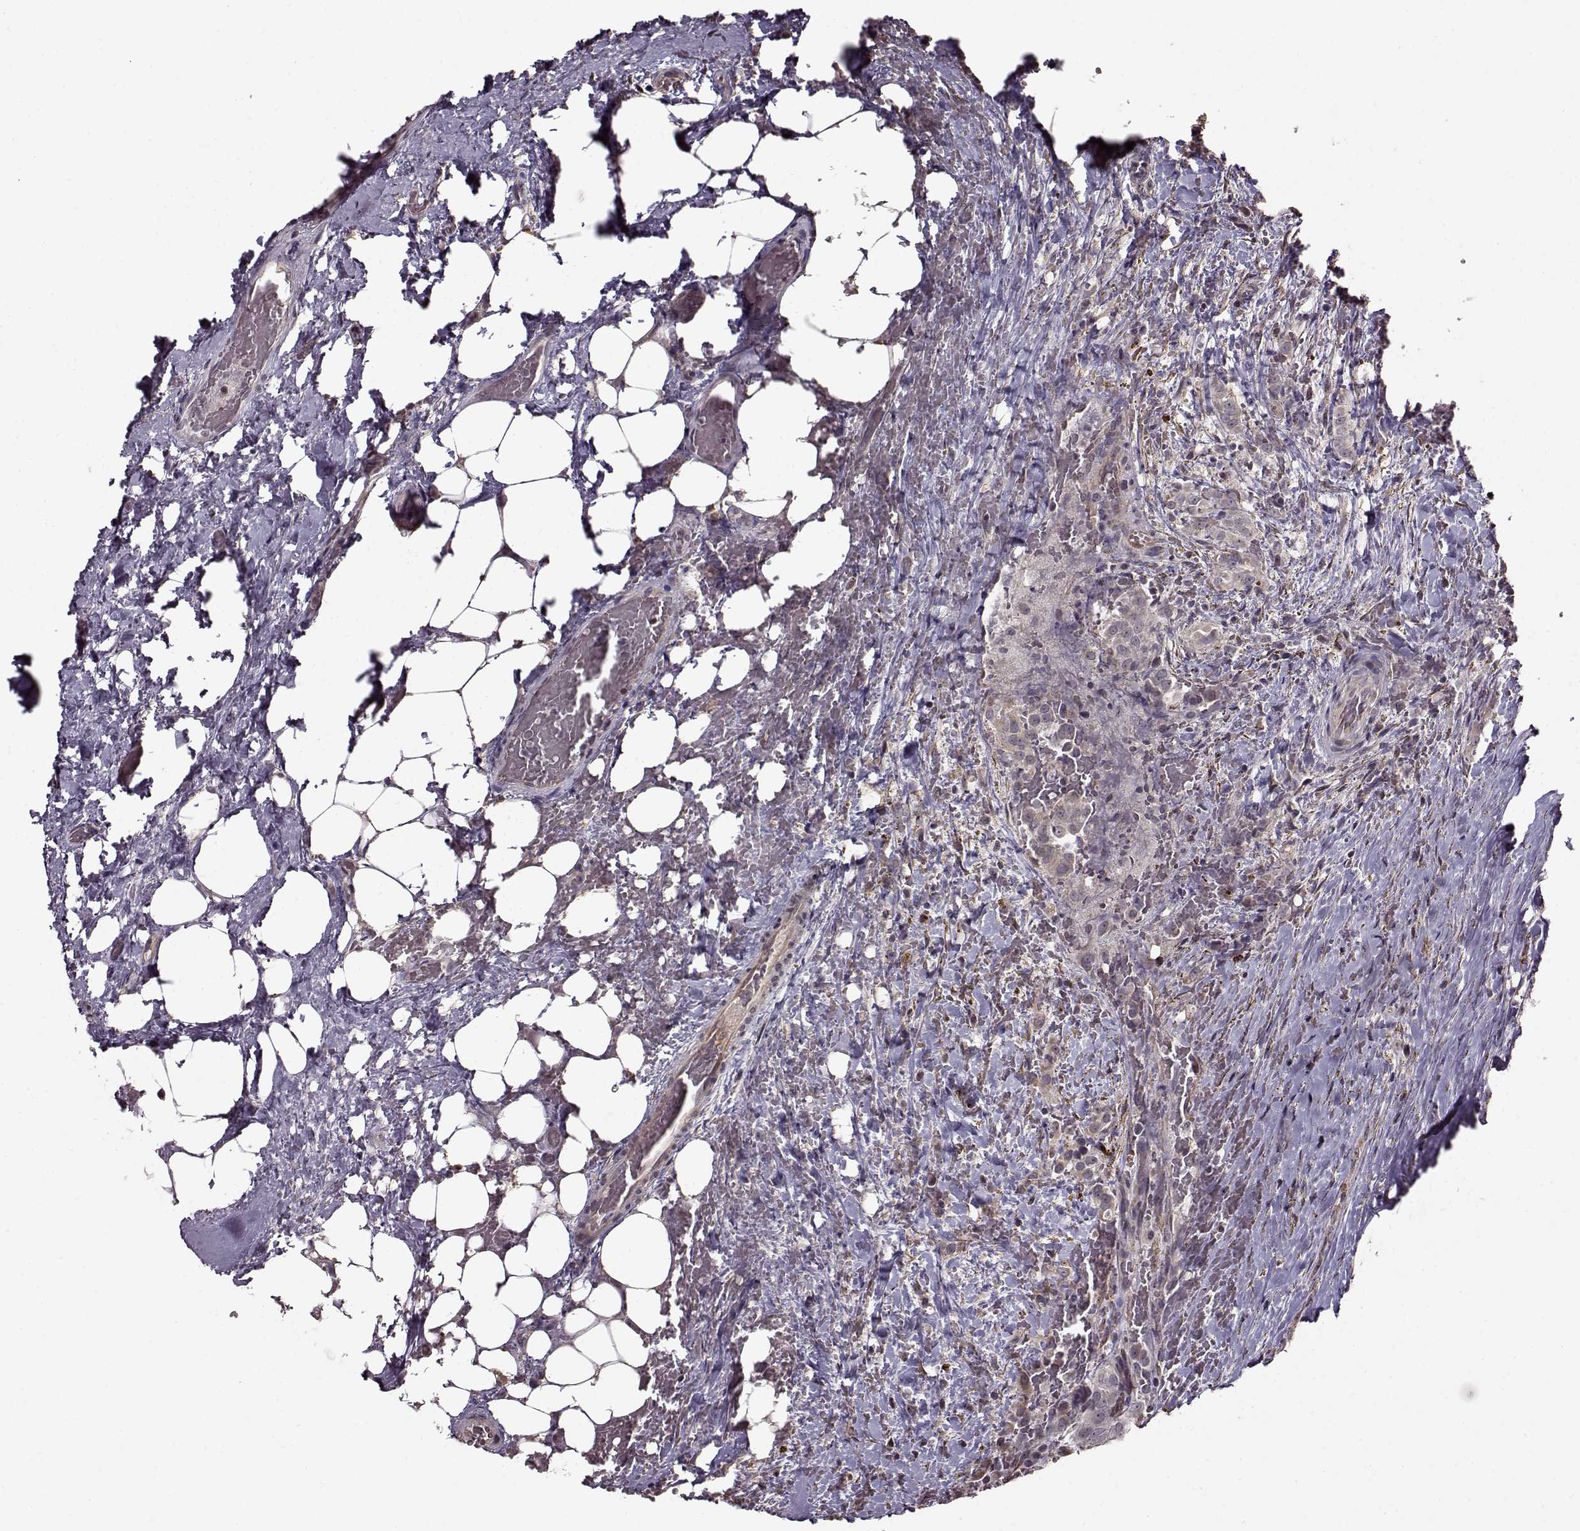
{"staining": {"intensity": "weak", "quantity": "<25%", "location": "cytoplasmic/membranous"}, "tissue": "thyroid cancer", "cell_type": "Tumor cells", "image_type": "cancer", "snomed": [{"axis": "morphology", "description": "Papillary adenocarcinoma, NOS"}, {"axis": "topography", "description": "Thyroid gland"}], "caption": "Micrograph shows no protein expression in tumor cells of thyroid cancer (papillary adenocarcinoma) tissue. The staining is performed using DAB (3,3'-diaminobenzidine) brown chromogen with nuclei counter-stained in using hematoxylin.", "gene": "FSHB", "patient": {"sex": "male", "age": 61}}